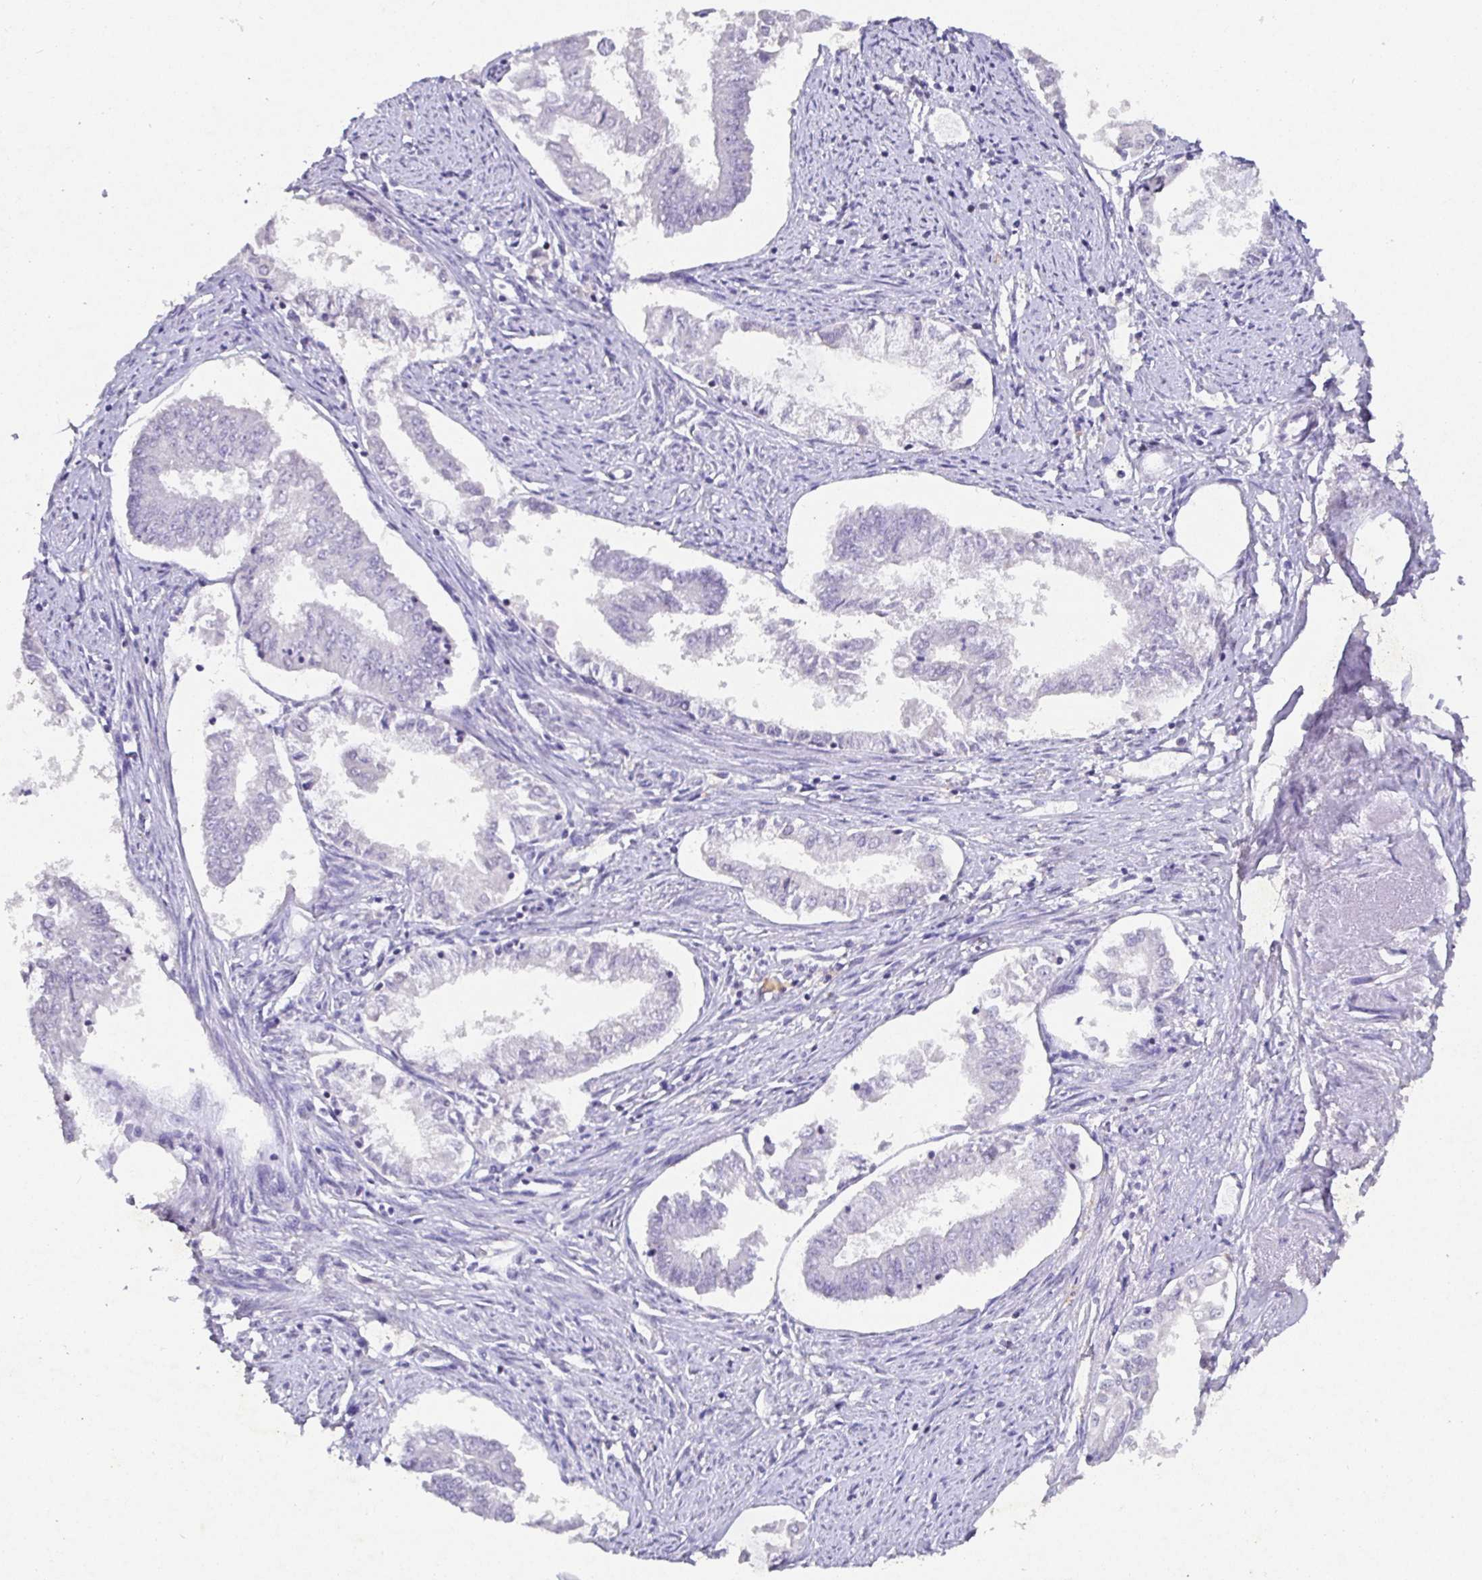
{"staining": {"intensity": "negative", "quantity": "none", "location": "none"}, "tissue": "endometrial cancer", "cell_type": "Tumor cells", "image_type": "cancer", "snomed": [{"axis": "morphology", "description": "Adenocarcinoma, NOS"}, {"axis": "topography", "description": "Endometrium"}], "caption": "Tumor cells are negative for protein expression in human adenocarcinoma (endometrial).", "gene": "SATB1", "patient": {"sex": "female", "age": 76}}